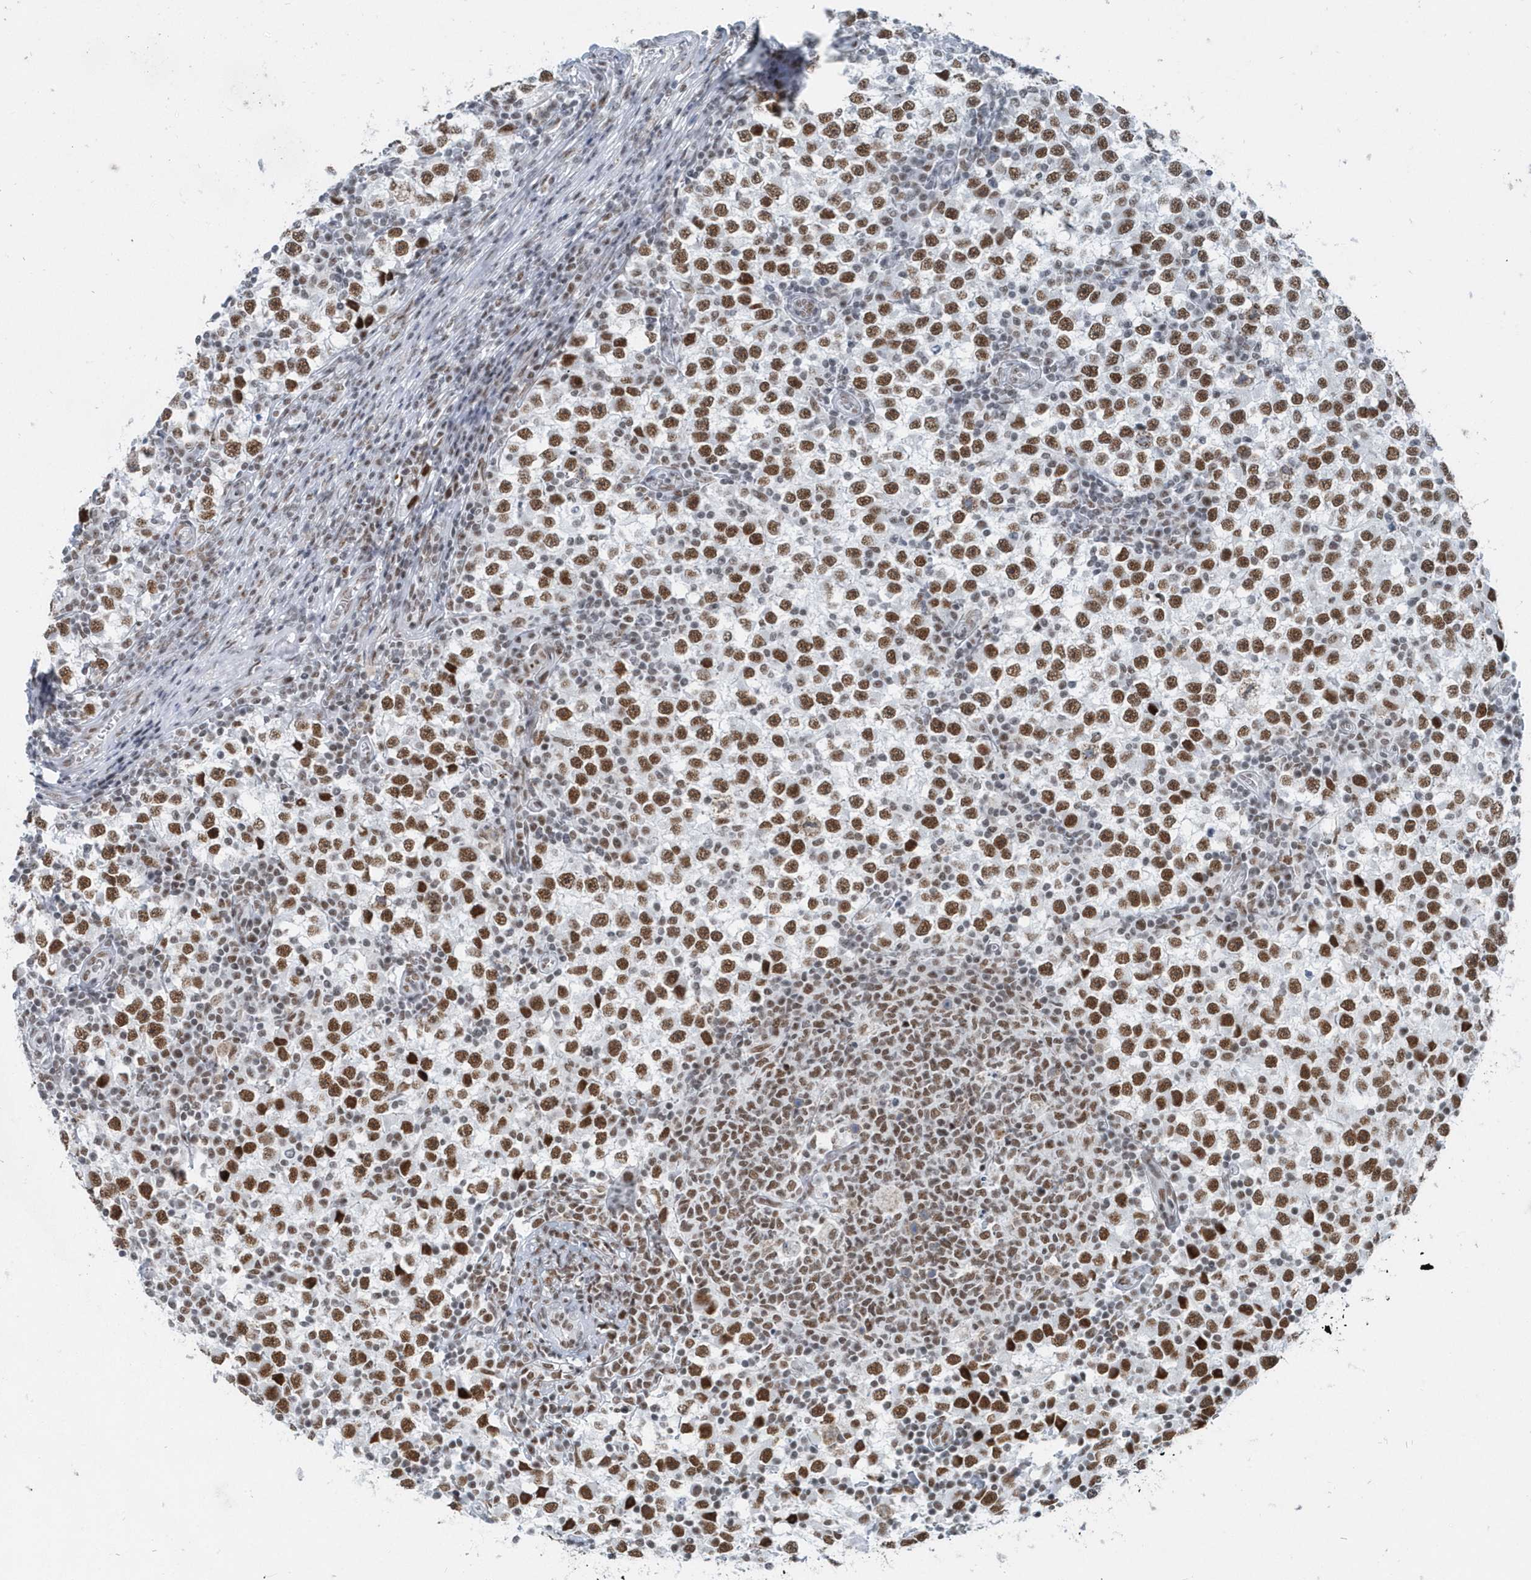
{"staining": {"intensity": "strong", "quantity": ">75%", "location": "nuclear"}, "tissue": "testis cancer", "cell_type": "Tumor cells", "image_type": "cancer", "snomed": [{"axis": "morphology", "description": "Seminoma, NOS"}, {"axis": "topography", "description": "Testis"}], "caption": "An IHC micrograph of tumor tissue is shown. Protein staining in brown shows strong nuclear positivity in testis seminoma within tumor cells.", "gene": "FIP1L1", "patient": {"sex": "male", "age": 65}}